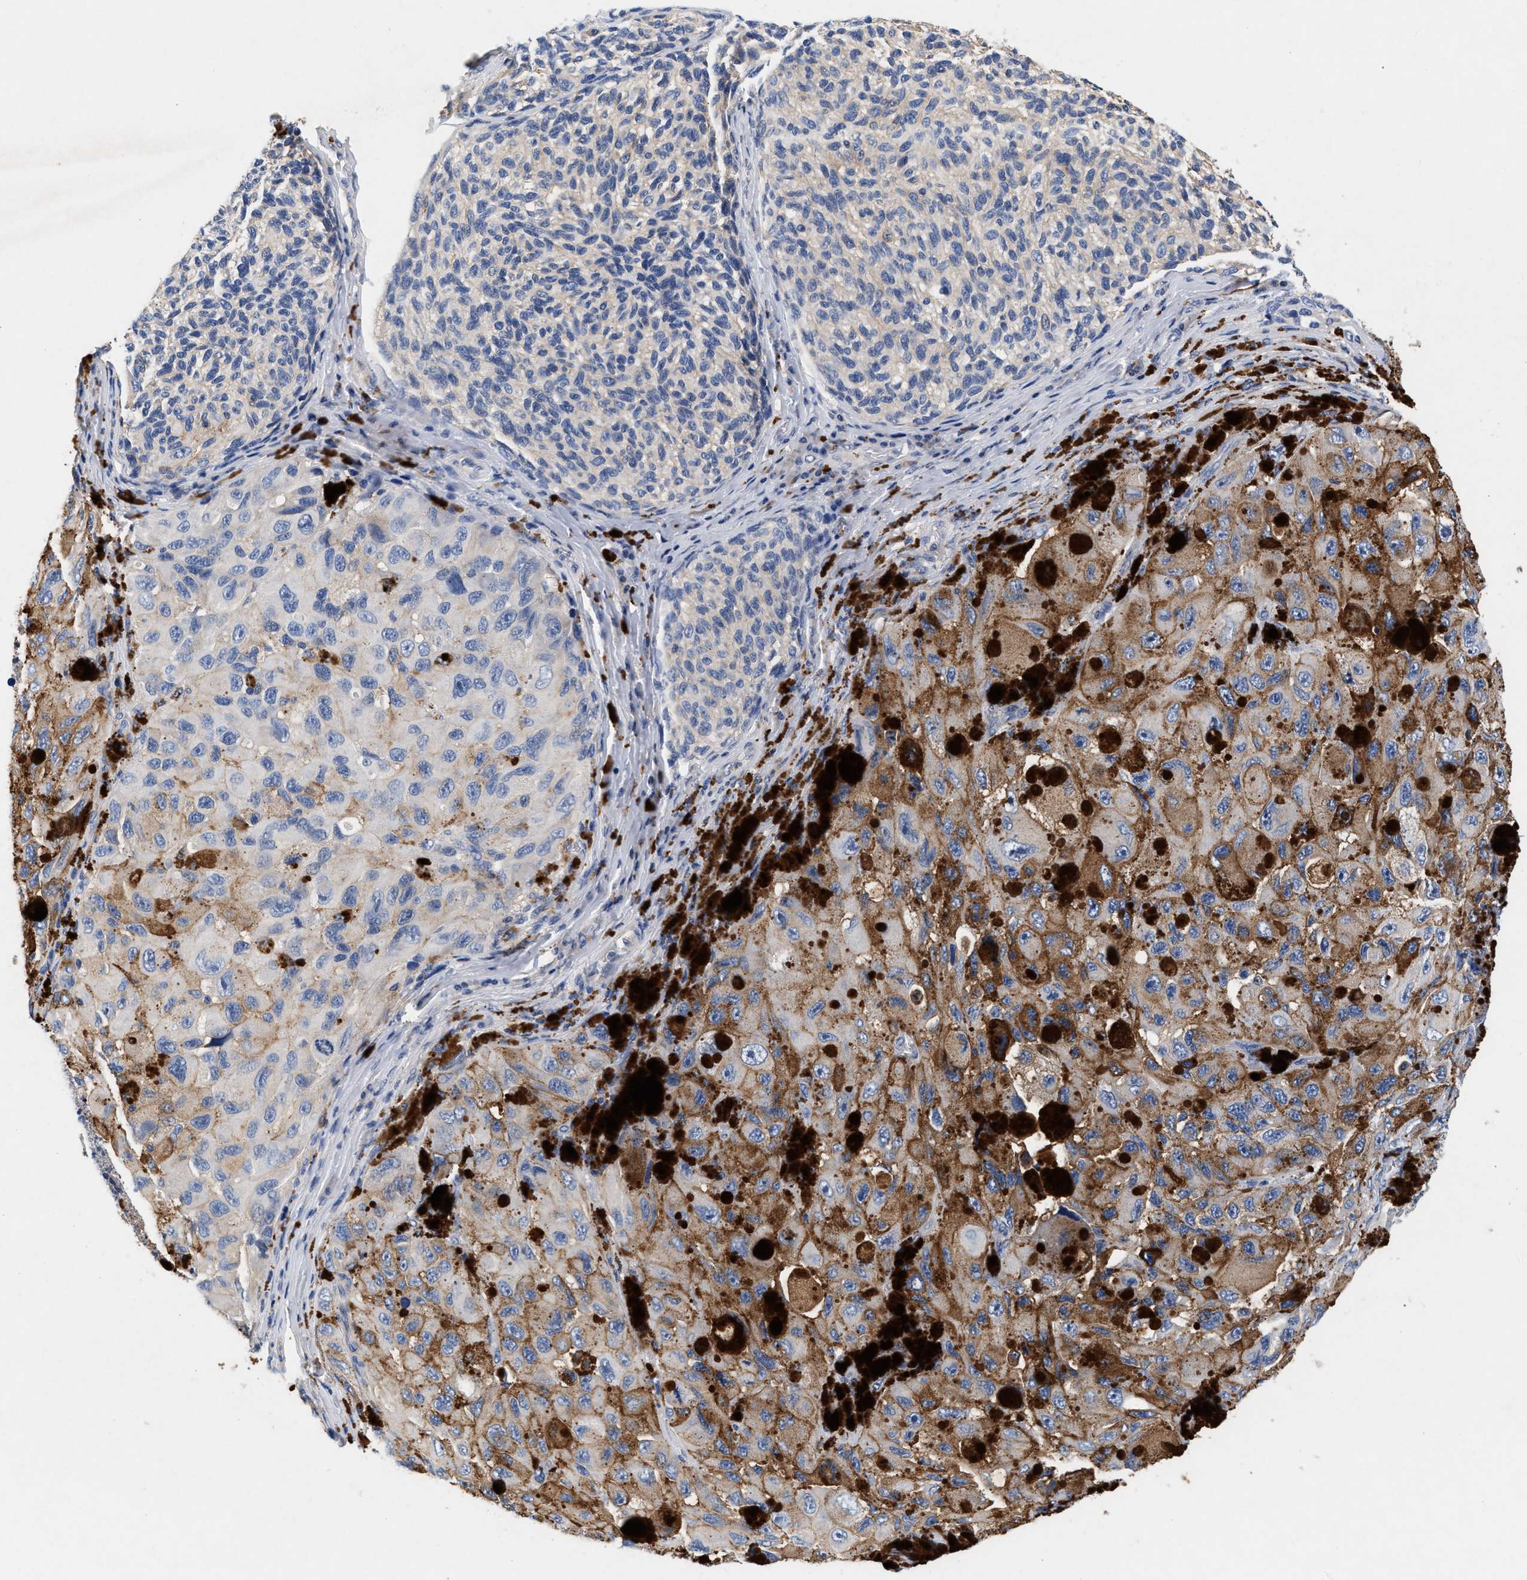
{"staining": {"intensity": "negative", "quantity": "none", "location": "none"}, "tissue": "melanoma", "cell_type": "Tumor cells", "image_type": "cancer", "snomed": [{"axis": "morphology", "description": "Malignant melanoma, NOS"}, {"axis": "topography", "description": "Skin"}], "caption": "High power microscopy photomicrograph of an immunohistochemistry histopathology image of melanoma, revealing no significant staining in tumor cells.", "gene": "GNAI3", "patient": {"sex": "female", "age": 73}}